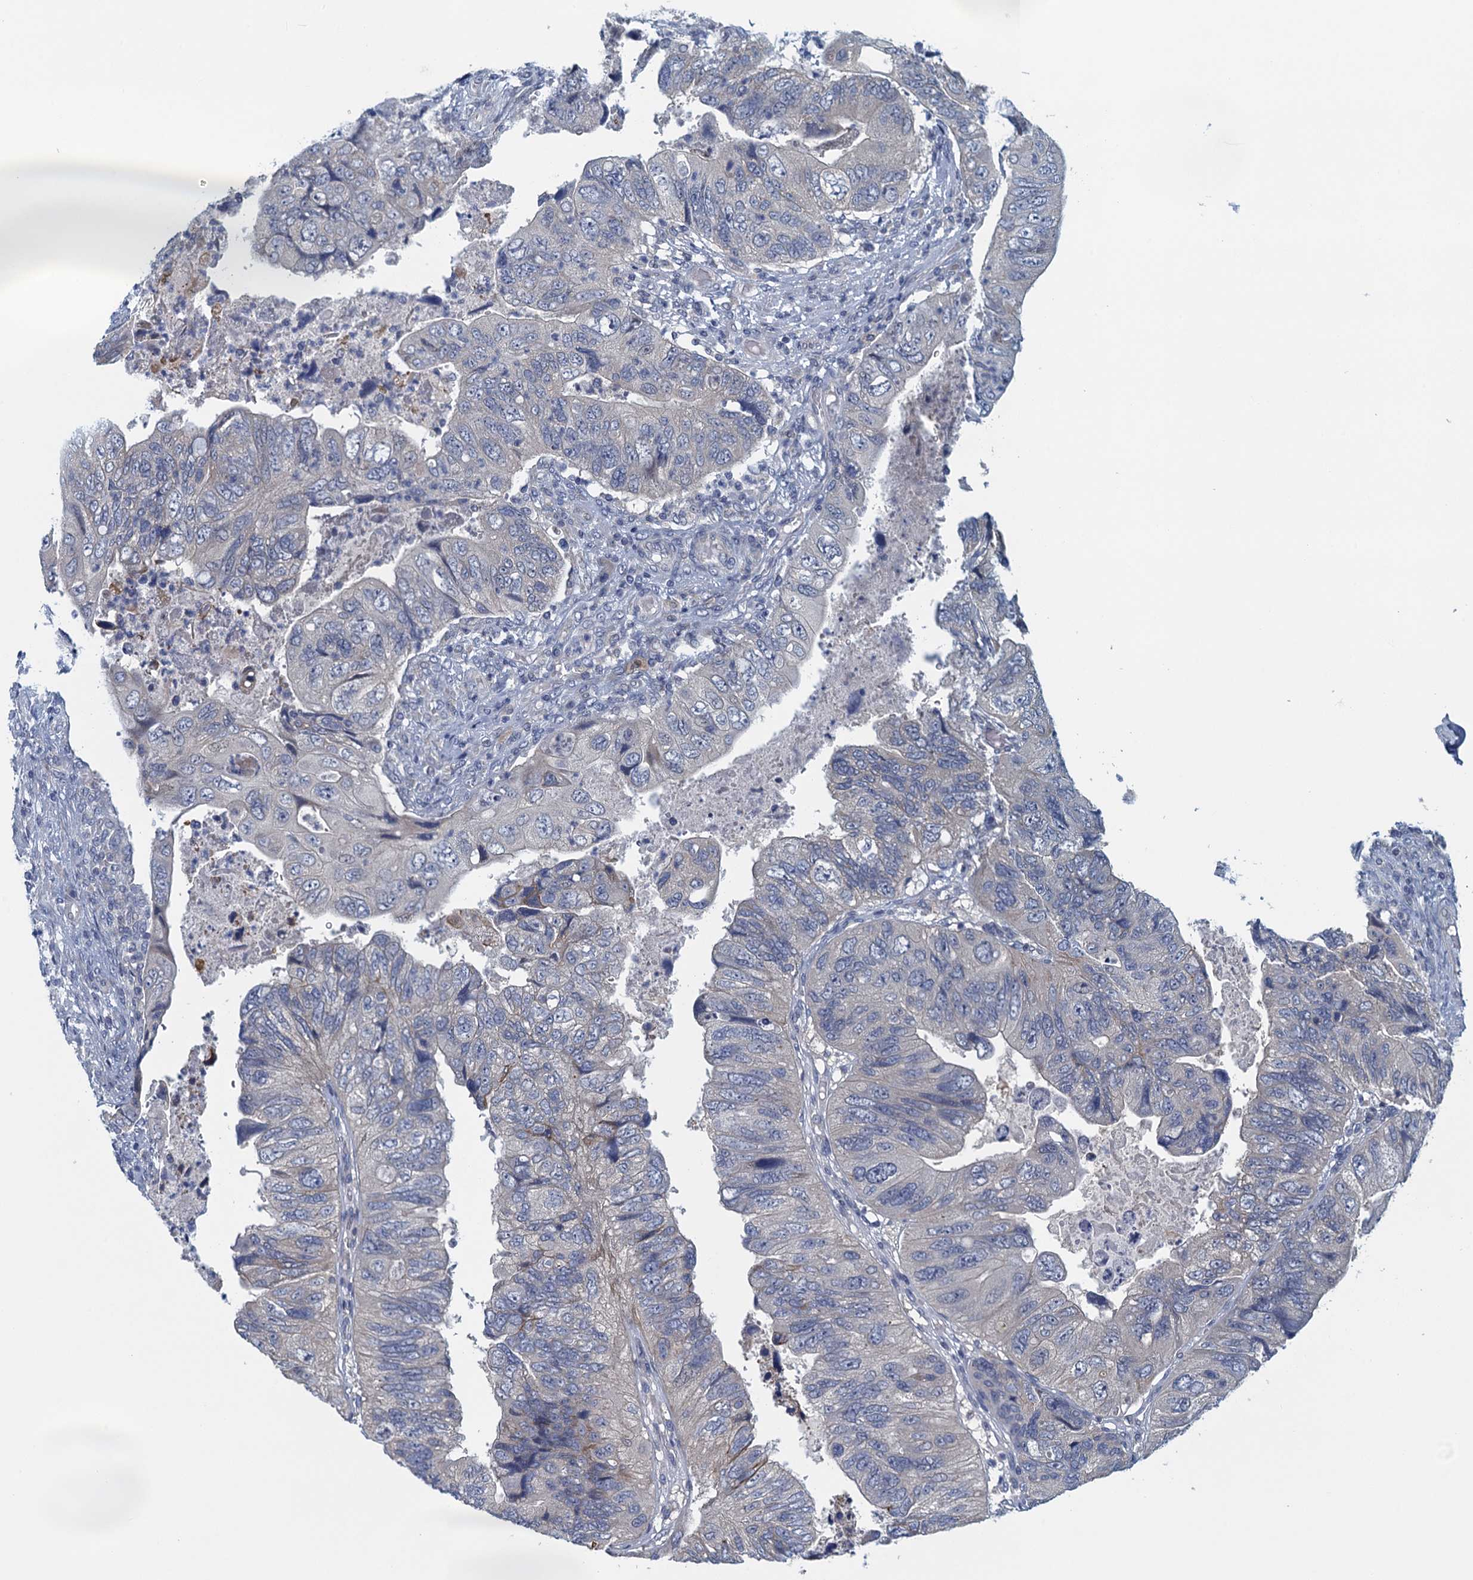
{"staining": {"intensity": "negative", "quantity": "none", "location": "none"}, "tissue": "colorectal cancer", "cell_type": "Tumor cells", "image_type": "cancer", "snomed": [{"axis": "morphology", "description": "Adenocarcinoma, NOS"}, {"axis": "topography", "description": "Rectum"}], "caption": "This is an immunohistochemistry histopathology image of colorectal adenocarcinoma. There is no expression in tumor cells.", "gene": "NCKAP1L", "patient": {"sex": "male", "age": 63}}